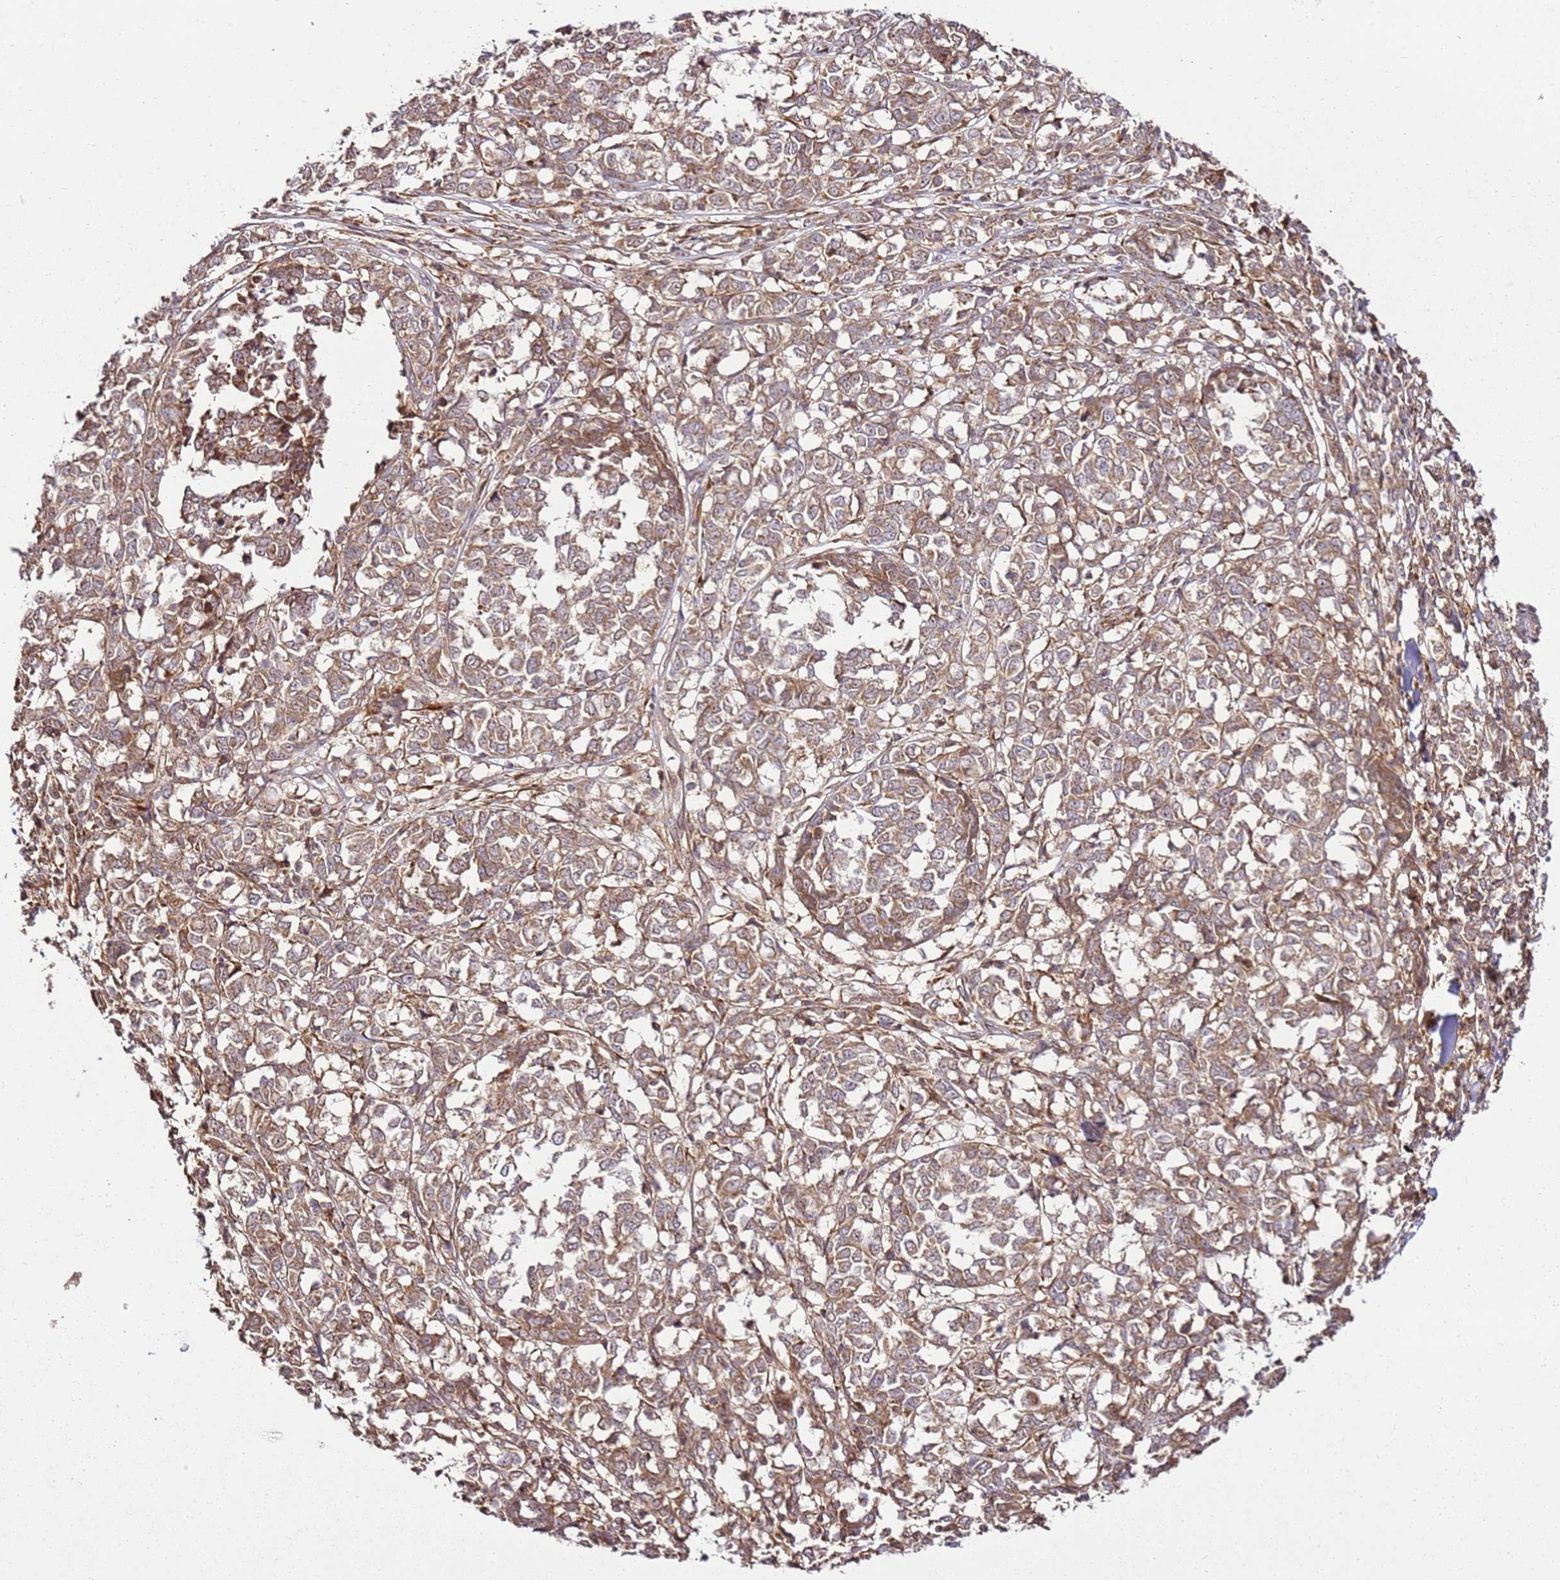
{"staining": {"intensity": "moderate", "quantity": ">75%", "location": "cytoplasmic/membranous"}, "tissue": "melanoma", "cell_type": "Tumor cells", "image_type": "cancer", "snomed": [{"axis": "morphology", "description": "Malignant melanoma, NOS"}, {"axis": "topography", "description": "Skin"}], "caption": "This histopathology image shows IHC staining of human malignant melanoma, with medium moderate cytoplasmic/membranous positivity in approximately >75% of tumor cells.", "gene": "RASA3", "patient": {"sex": "female", "age": 72}}